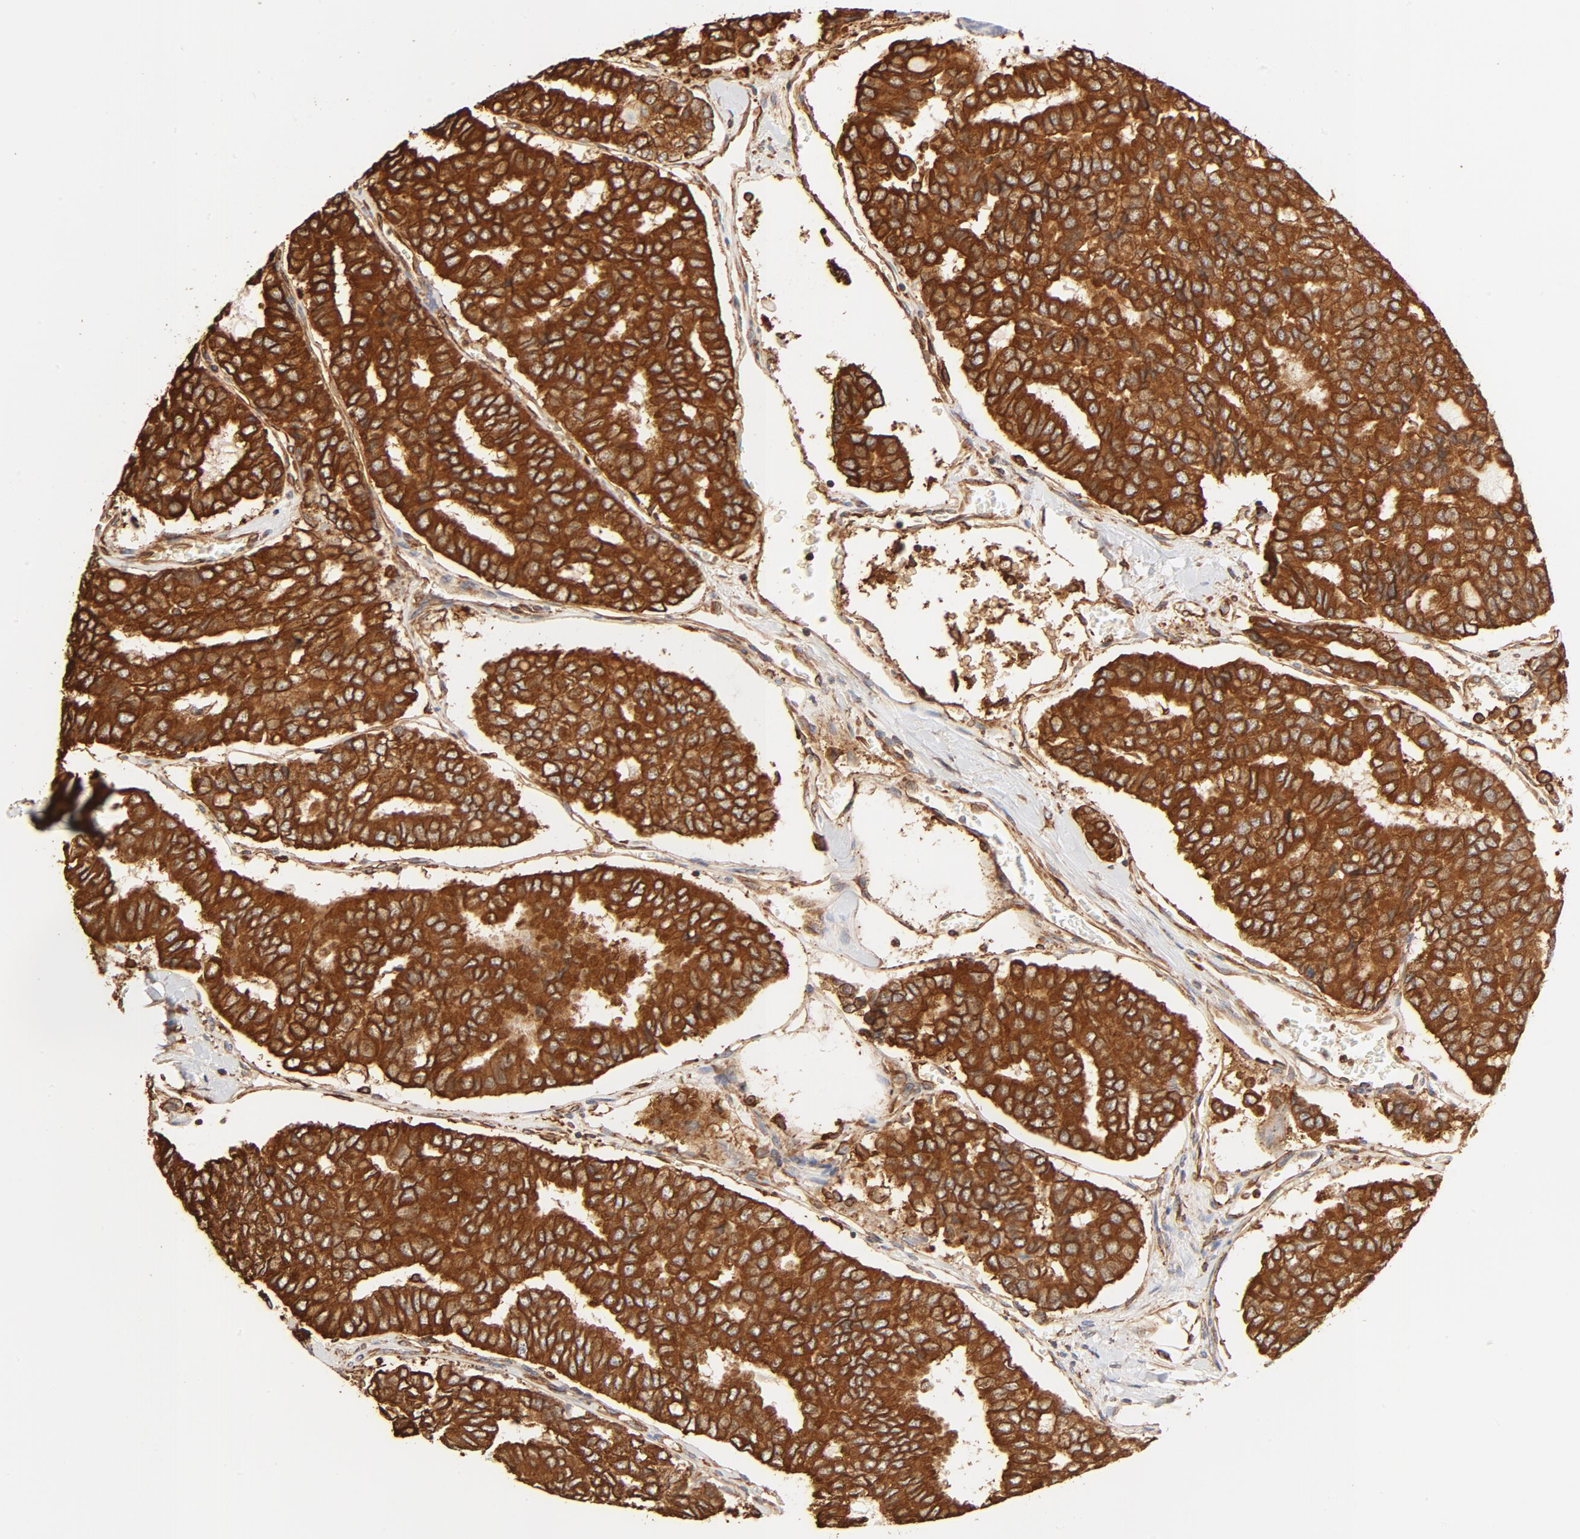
{"staining": {"intensity": "strong", "quantity": ">75%", "location": "cytoplasmic/membranous"}, "tissue": "thyroid cancer", "cell_type": "Tumor cells", "image_type": "cancer", "snomed": [{"axis": "morphology", "description": "Papillary adenocarcinoma, NOS"}, {"axis": "topography", "description": "Thyroid gland"}], "caption": "Brown immunohistochemical staining in human thyroid cancer (papillary adenocarcinoma) exhibits strong cytoplasmic/membranous staining in about >75% of tumor cells. (DAB IHC, brown staining for protein, blue staining for nuclei).", "gene": "BCAP31", "patient": {"sex": "female", "age": 35}}